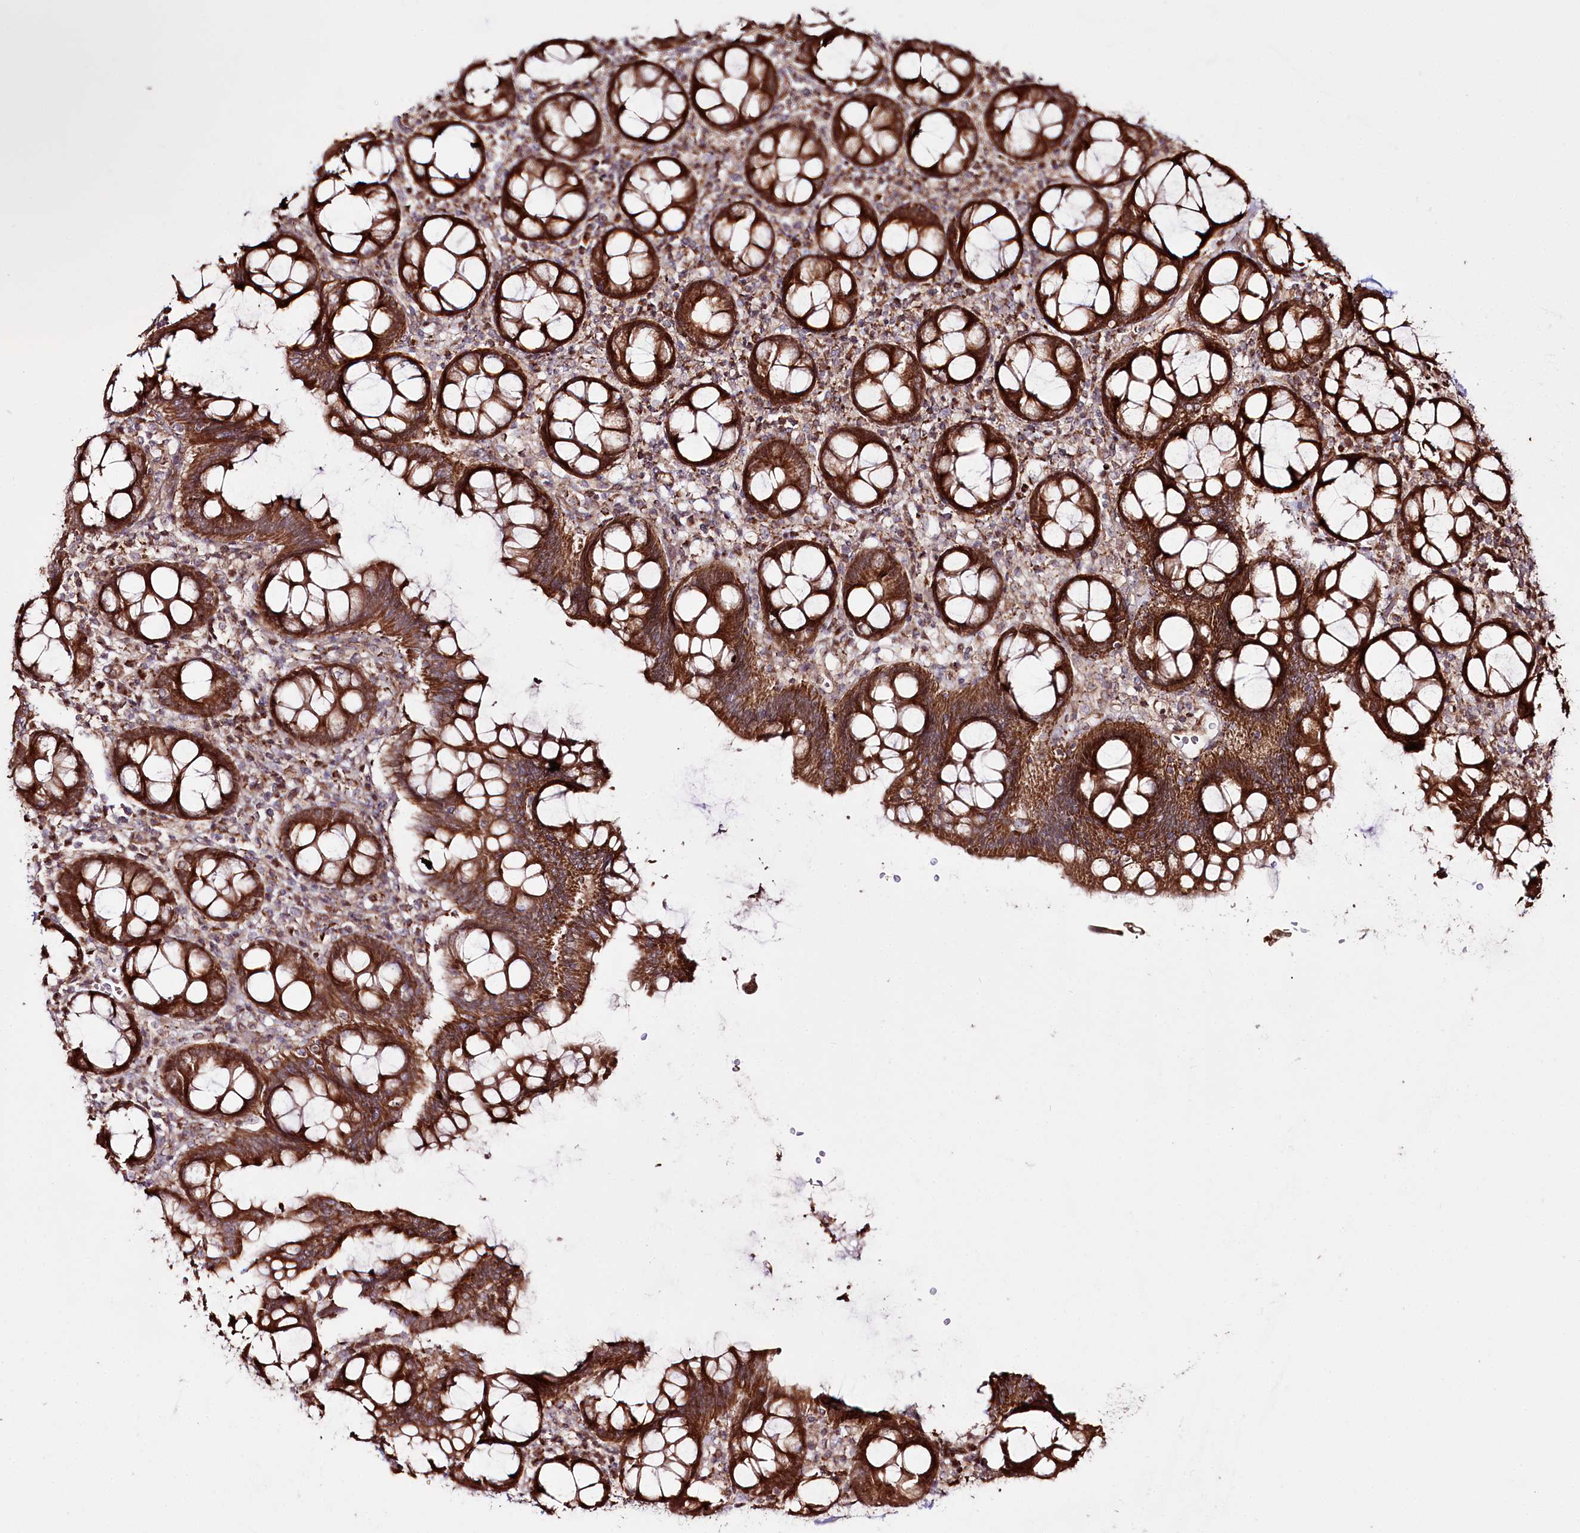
{"staining": {"intensity": "strong", "quantity": ">75%", "location": "cytoplasmic/membranous"}, "tissue": "colon", "cell_type": "Endothelial cells", "image_type": "normal", "snomed": [{"axis": "morphology", "description": "Normal tissue, NOS"}, {"axis": "topography", "description": "Colon"}], "caption": "Strong cytoplasmic/membranous positivity is present in about >75% of endothelial cells in benign colon. Using DAB (brown) and hematoxylin (blue) stains, captured at high magnification using brightfield microscopy.", "gene": "REXO2", "patient": {"sex": "female", "age": 79}}